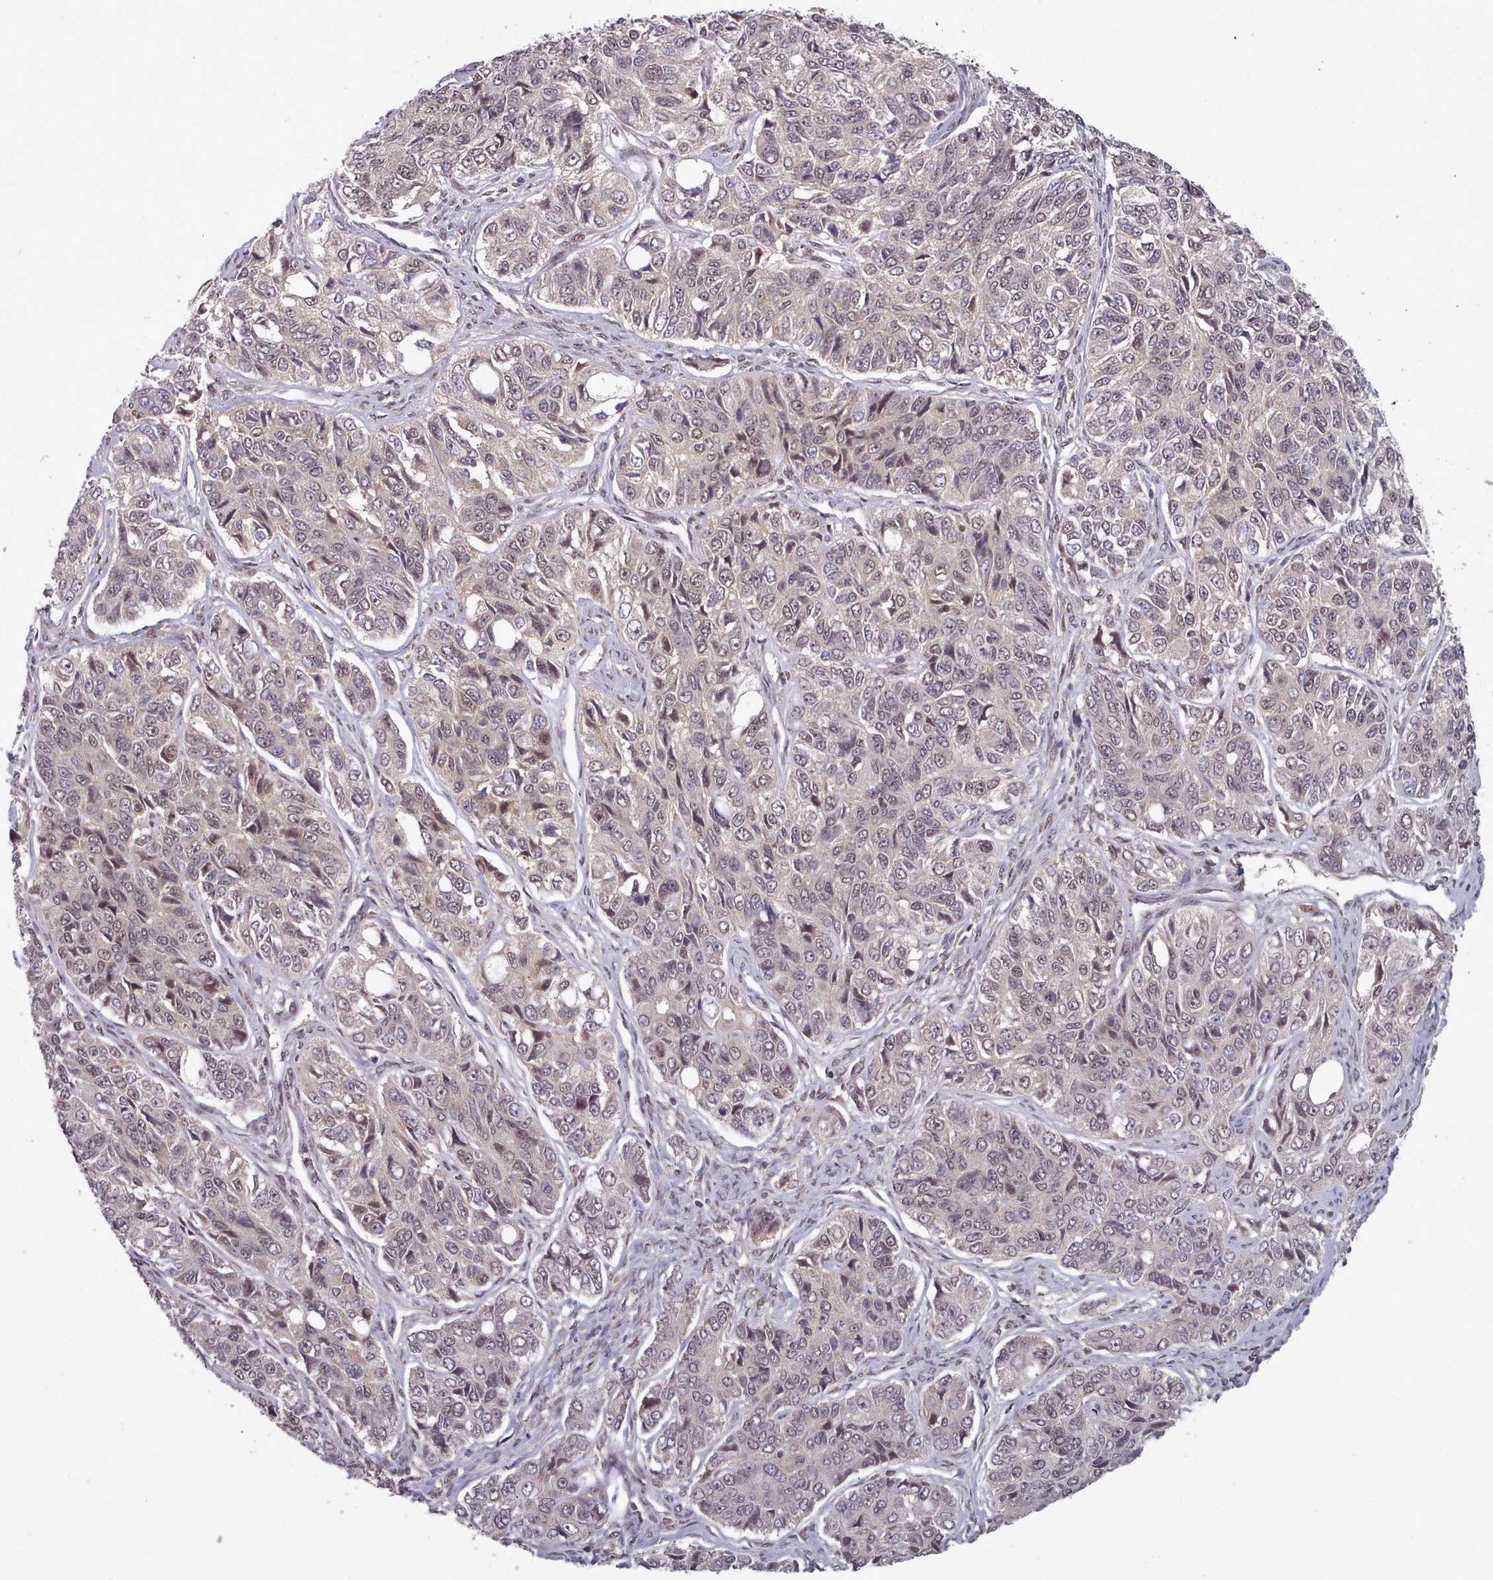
{"staining": {"intensity": "weak", "quantity": "25%-75%", "location": "nuclear"}, "tissue": "ovarian cancer", "cell_type": "Tumor cells", "image_type": "cancer", "snomed": [{"axis": "morphology", "description": "Carcinoma, endometroid"}, {"axis": "topography", "description": "Ovary"}], "caption": "This image demonstrates ovarian cancer (endometroid carcinoma) stained with immunohistochemistry to label a protein in brown. The nuclear of tumor cells show weak positivity for the protein. Nuclei are counter-stained blue.", "gene": "DHX8", "patient": {"sex": "female", "age": 51}}